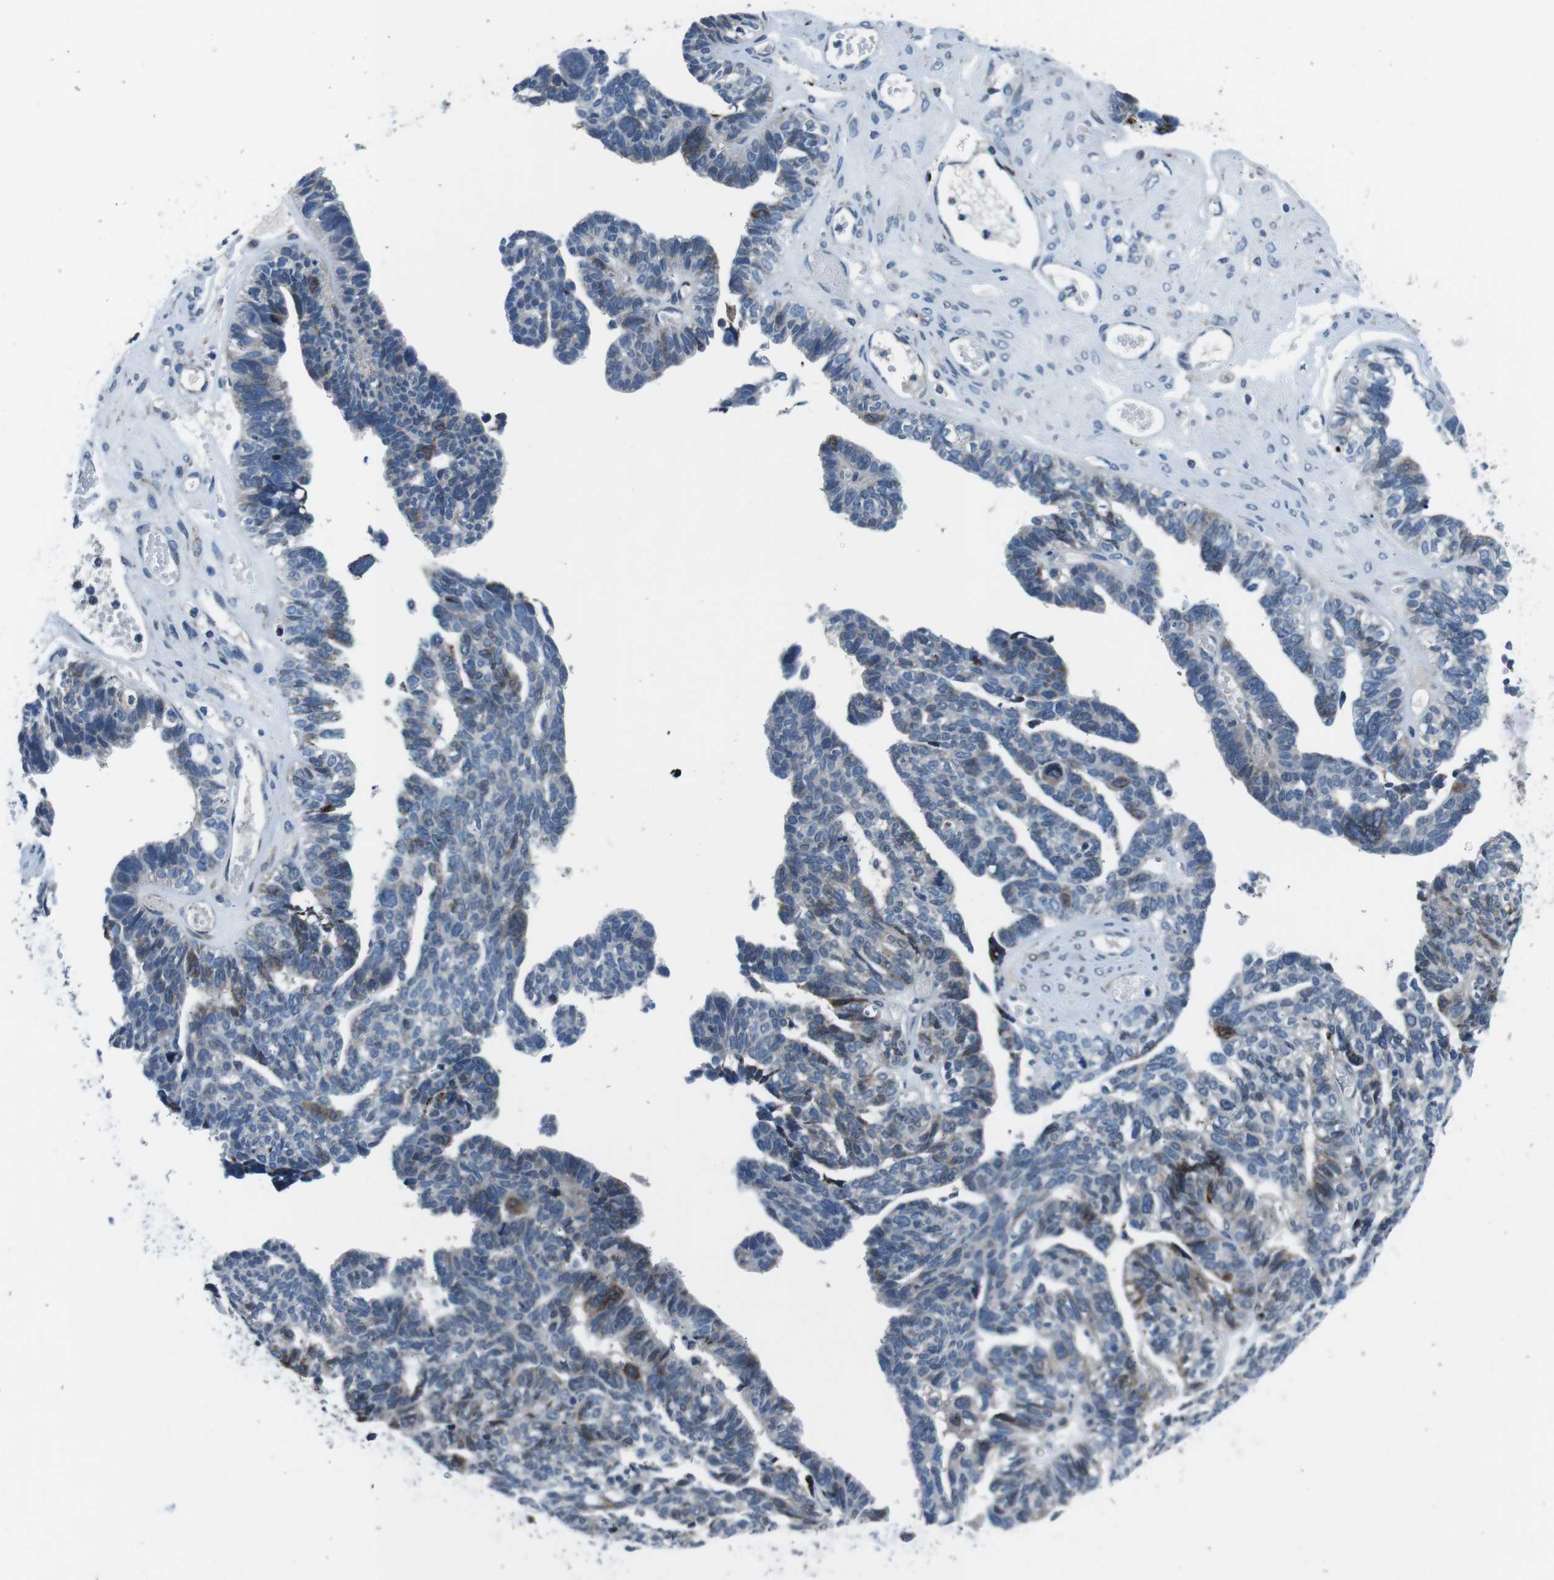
{"staining": {"intensity": "negative", "quantity": "none", "location": "none"}, "tissue": "ovarian cancer", "cell_type": "Tumor cells", "image_type": "cancer", "snomed": [{"axis": "morphology", "description": "Cystadenocarcinoma, serous, NOS"}, {"axis": "topography", "description": "Ovary"}], "caption": "Ovarian cancer was stained to show a protein in brown. There is no significant positivity in tumor cells.", "gene": "NUCB2", "patient": {"sex": "female", "age": 79}}